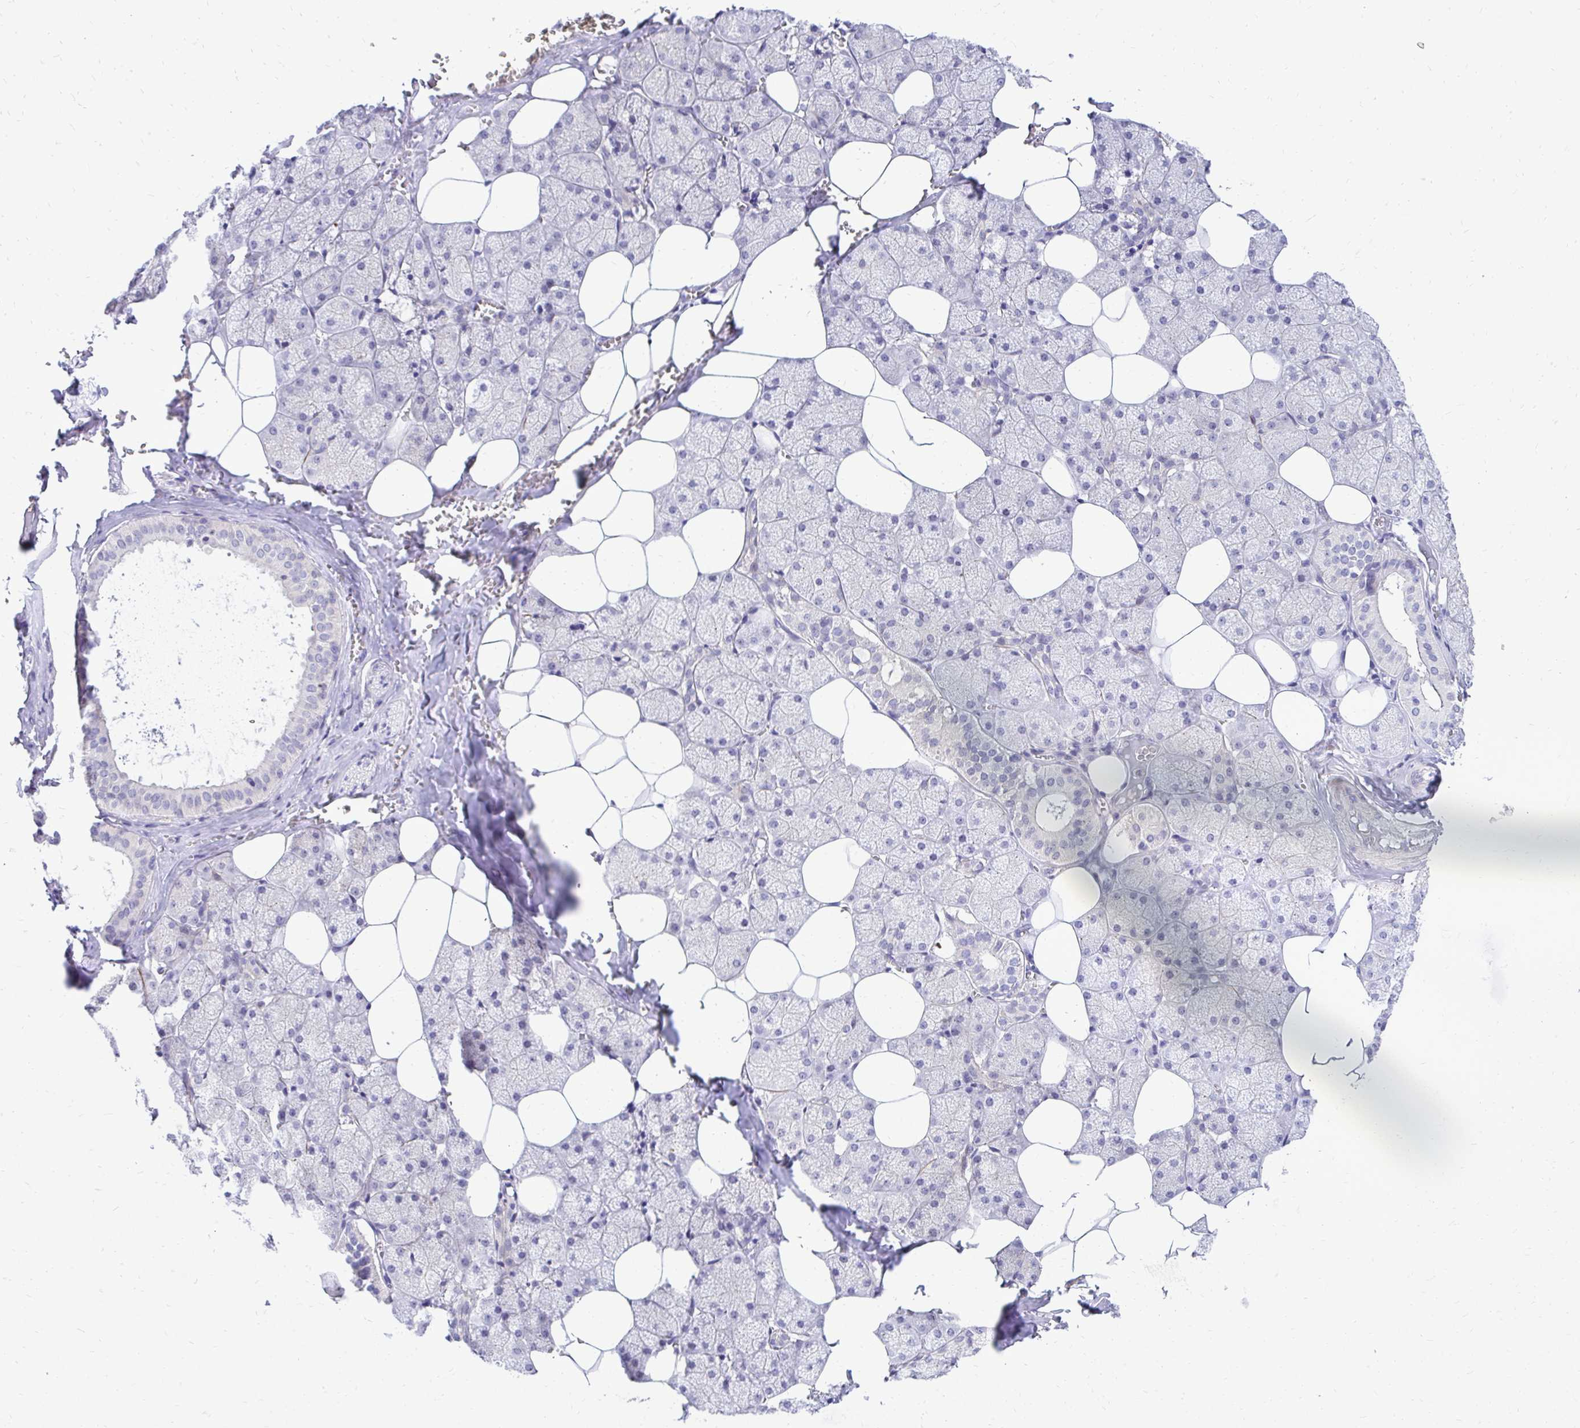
{"staining": {"intensity": "strong", "quantity": "<25%", "location": "cytoplasmic/membranous"}, "tissue": "salivary gland", "cell_type": "Glandular cells", "image_type": "normal", "snomed": [{"axis": "morphology", "description": "Normal tissue, NOS"}, {"axis": "topography", "description": "Salivary gland"}, {"axis": "topography", "description": "Peripheral nerve tissue"}], "caption": "The histopathology image shows immunohistochemical staining of benign salivary gland. There is strong cytoplasmic/membranous staining is identified in about <25% of glandular cells.", "gene": "ZSWIM9", "patient": {"sex": "male", "age": 38}}